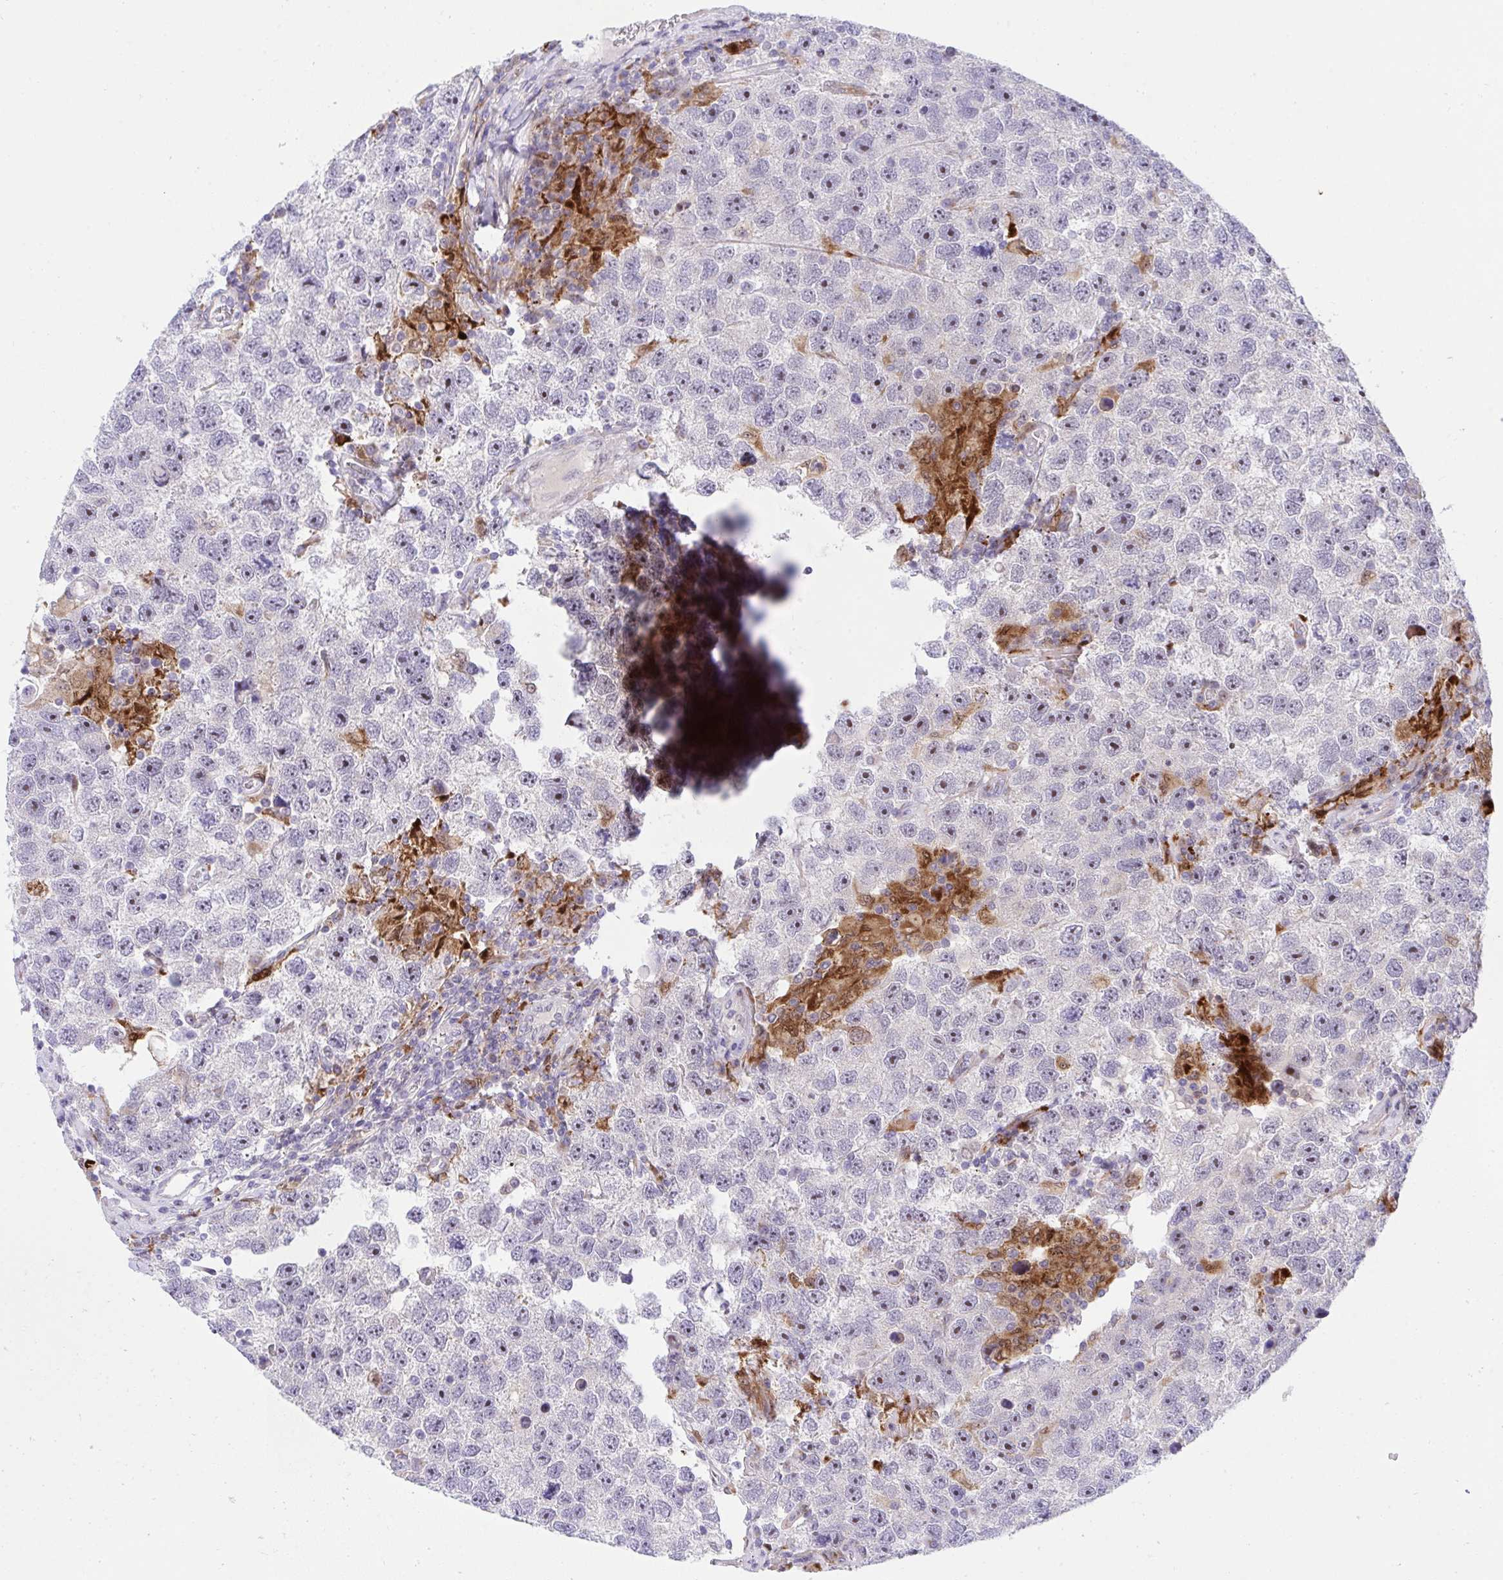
{"staining": {"intensity": "negative", "quantity": "none", "location": "none"}, "tissue": "testis cancer", "cell_type": "Tumor cells", "image_type": "cancer", "snomed": [{"axis": "morphology", "description": "Seminoma, NOS"}, {"axis": "topography", "description": "Testis"}], "caption": "Immunohistochemistry histopathology image of testis cancer (seminoma) stained for a protein (brown), which shows no expression in tumor cells. (IHC, brightfield microscopy, high magnification).", "gene": "ZNF554", "patient": {"sex": "male", "age": 26}}